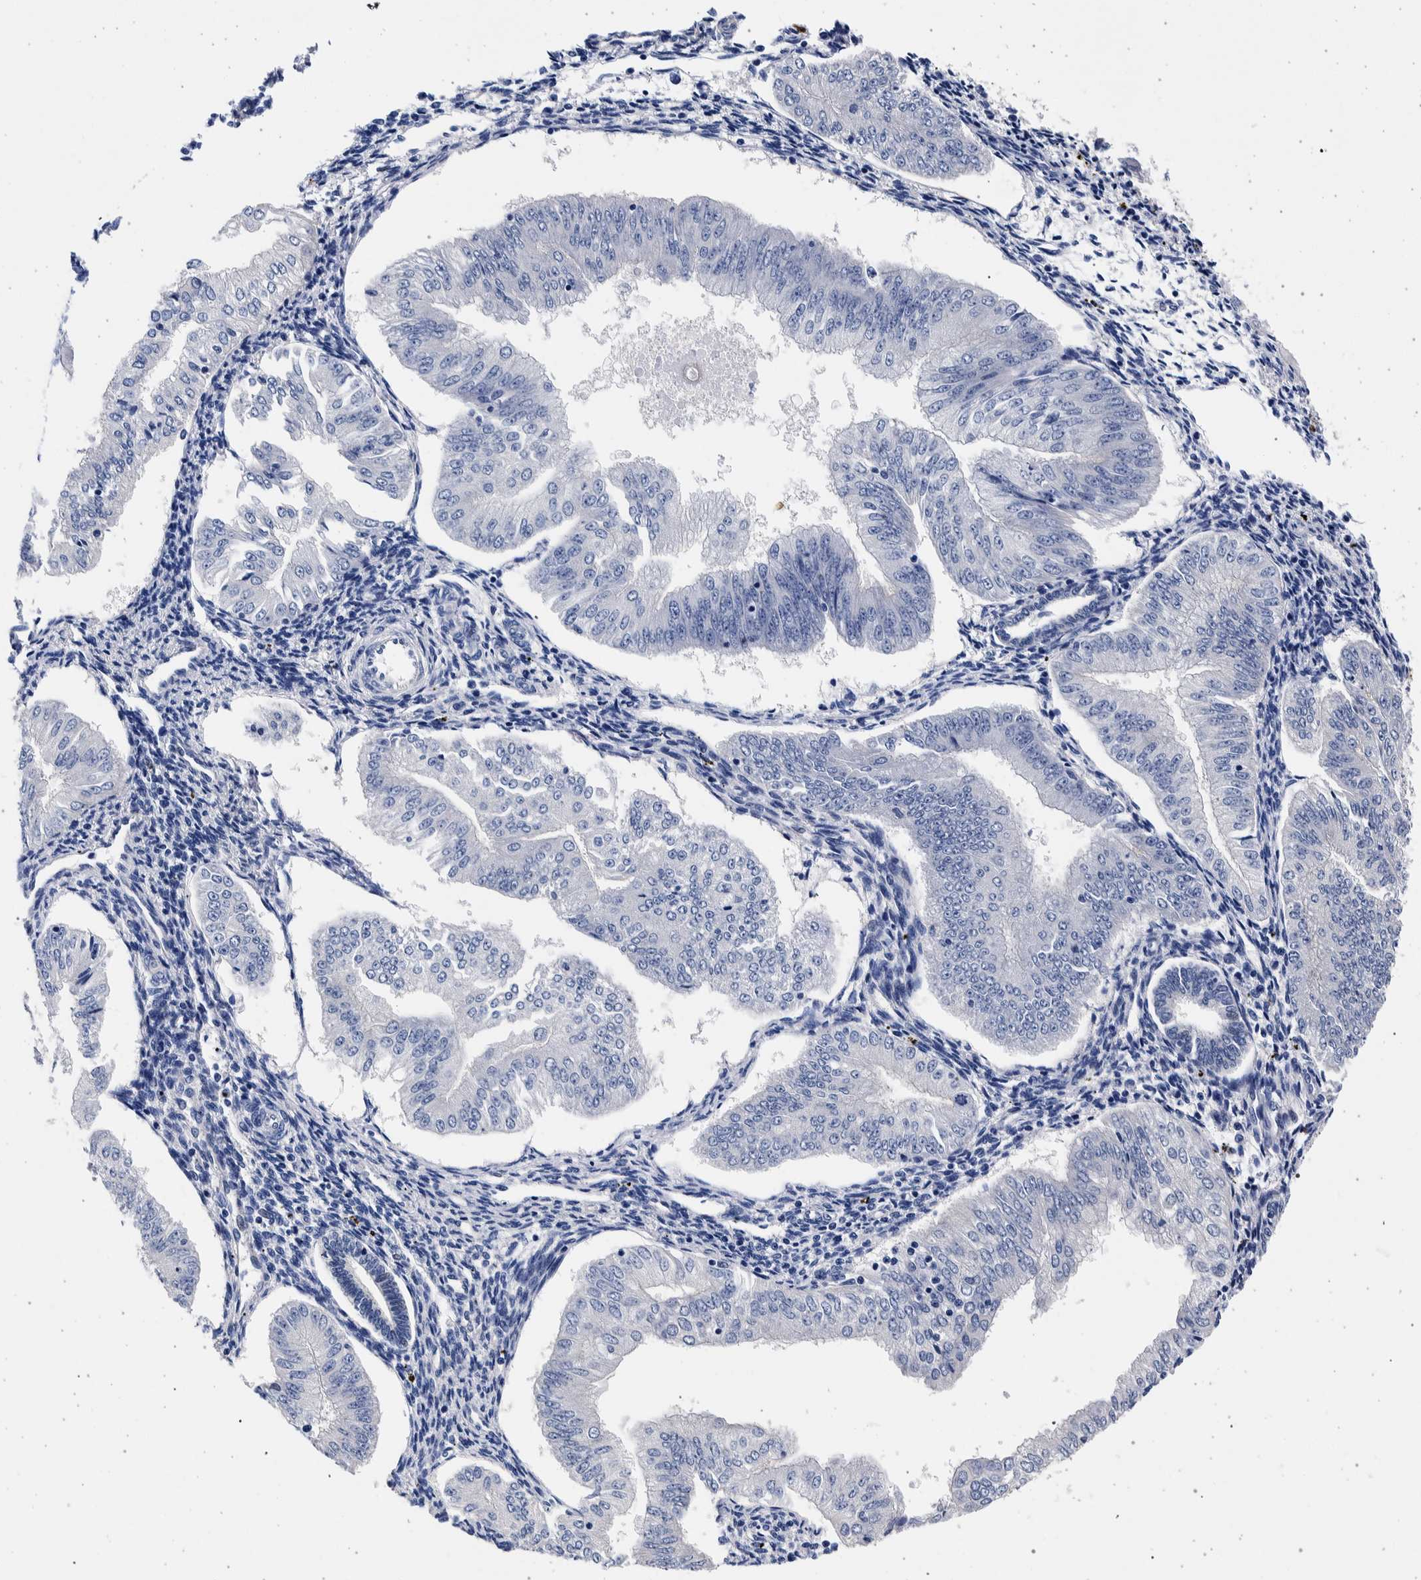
{"staining": {"intensity": "negative", "quantity": "none", "location": "none"}, "tissue": "endometrial cancer", "cell_type": "Tumor cells", "image_type": "cancer", "snomed": [{"axis": "morphology", "description": "Normal tissue, NOS"}, {"axis": "morphology", "description": "Adenocarcinoma, NOS"}, {"axis": "topography", "description": "Endometrium"}], "caption": "DAB (3,3'-diaminobenzidine) immunohistochemical staining of human endometrial adenocarcinoma exhibits no significant expression in tumor cells.", "gene": "NIBAN2", "patient": {"sex": "female", "age": 53}}